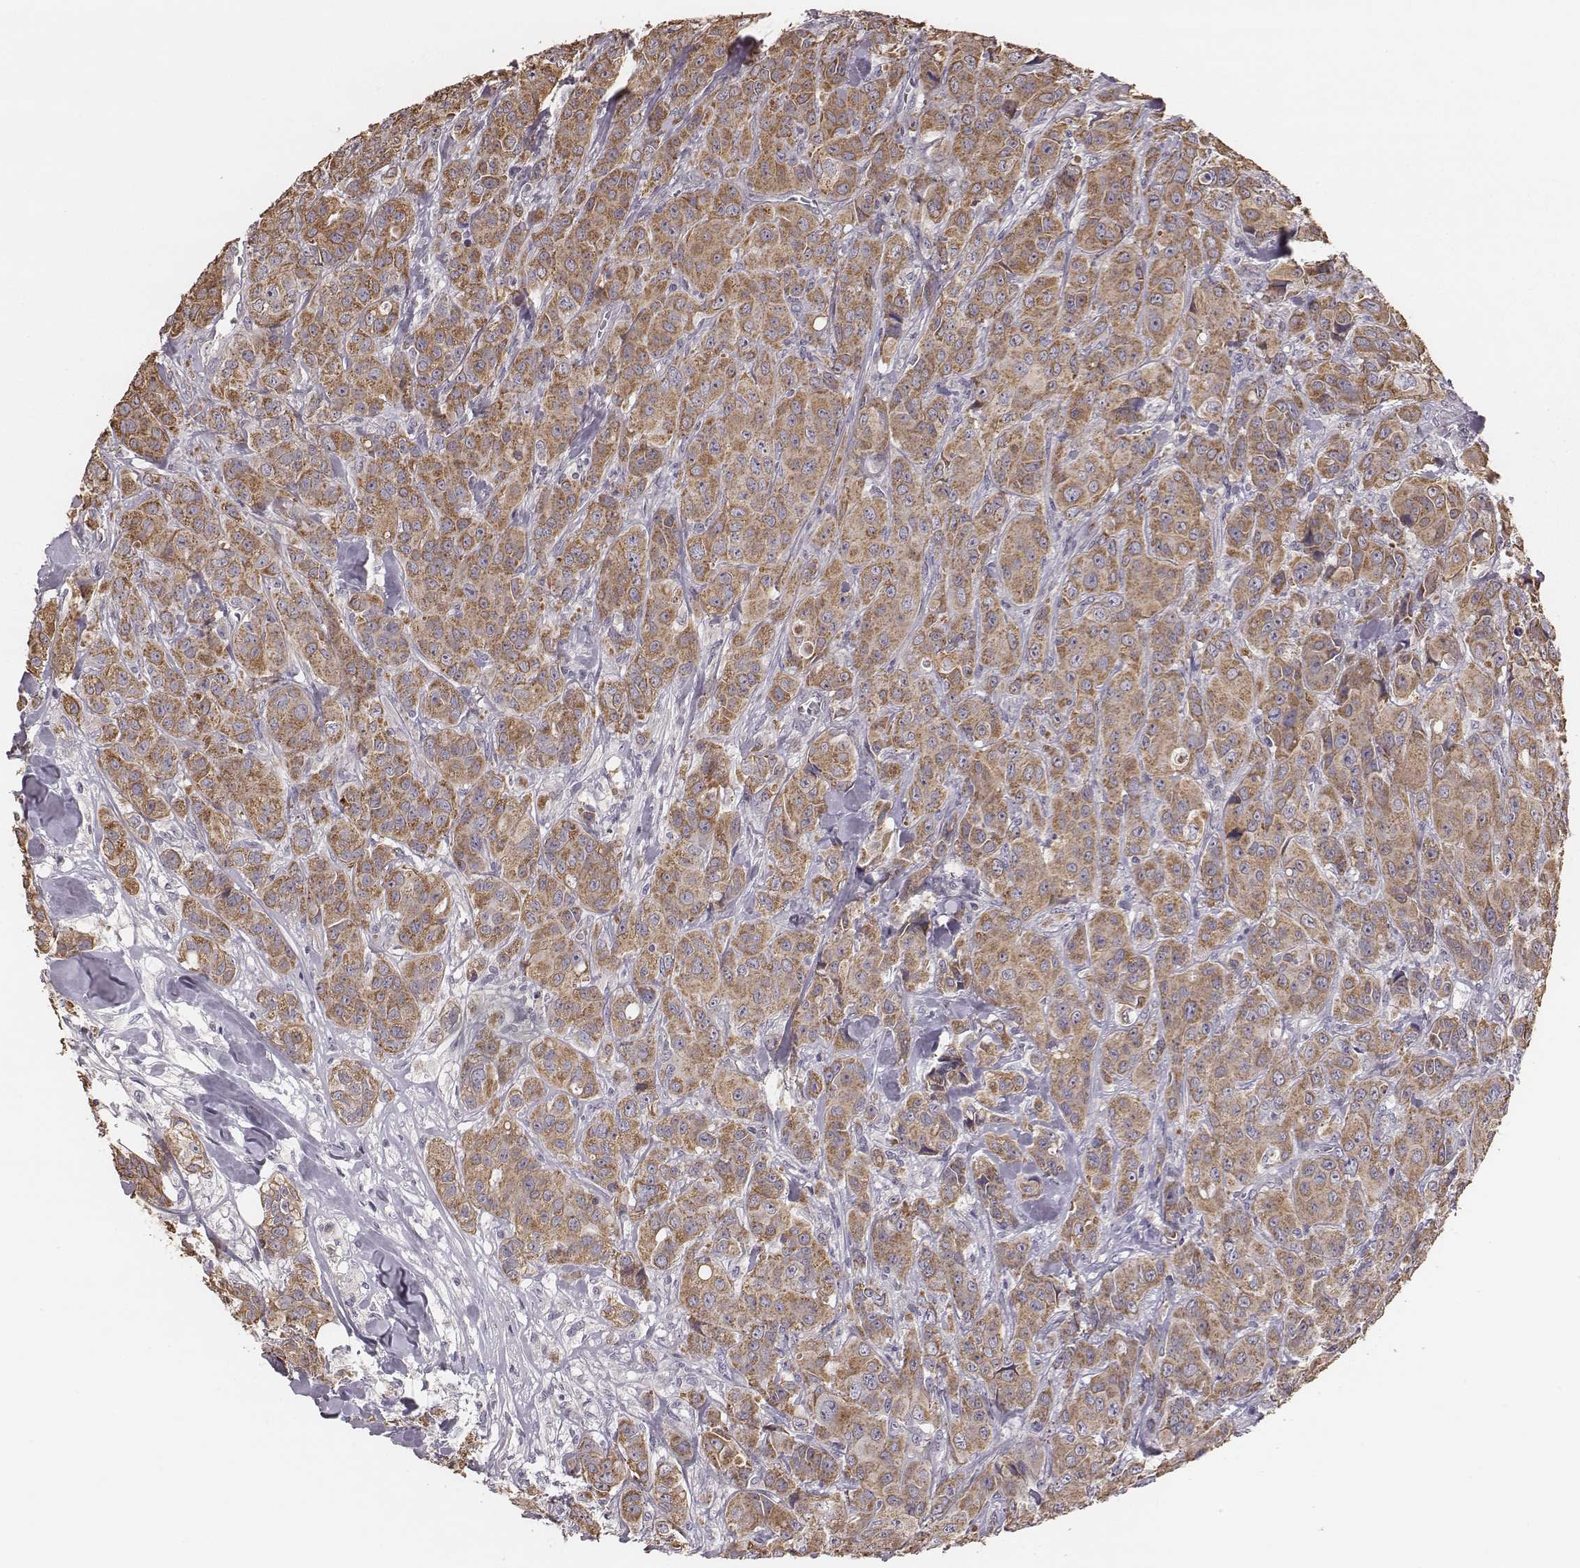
{"staining": {"intensity": "moderate", "quantity": ">75%", "location": "cytoplasmic/membranous"}, "tissue": "breast cancer", "cell_type": "Tumor cells", "image_type": "cancer", "snomed": [{"axis": "morphology", "description": "Duct carcinoma"}, {"axis": "topography", "description": "Breast"}], "caption": "IHC histopathology image of neoplastic tissue: human infiltrating ductal carcinoma (breast) stained using immunohistochemistry (IHC) reveals medium levels of moderate protein expression localized specifically in the cytoplasmic/membranous of tumor cells, appearing as a cytoplasmic/membranous brown color.", "gene": "HAVCR1", "patient": {"sex": "female", "age": 43}}